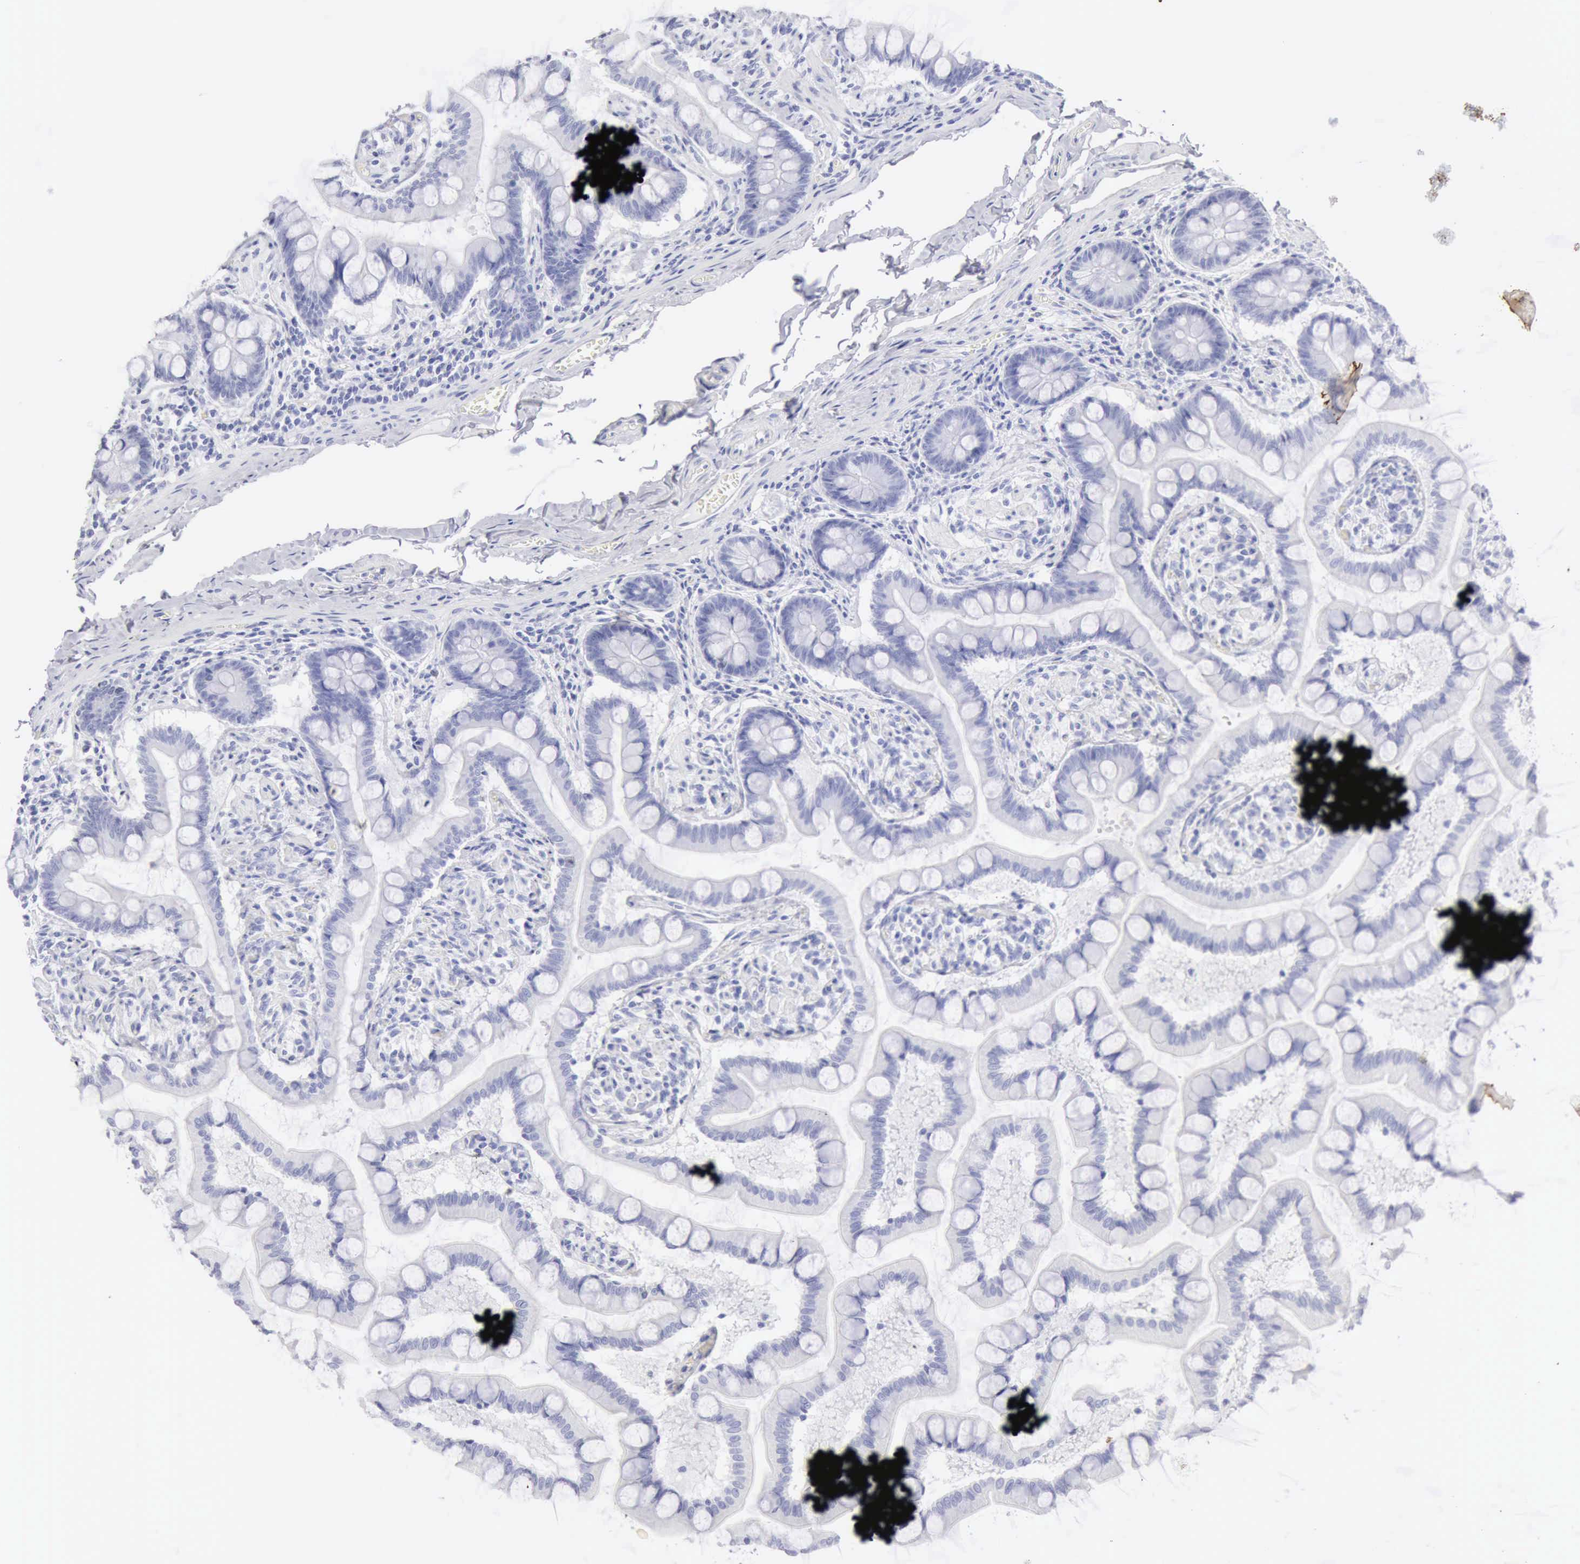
{"staining": {"intensity": "negative", "quantity": "none", "location": "none"}, "tissue": "small intestine", "cell_type": "Glandular cells", "image_type": "normal", "snomed": [{"axis": "morphology", "description": "Normal tissue, NOS"}, {"axis": "topography", "description": "Small intestine"}], "caption": "IHC histopathology image of normal small intestine: human small intestine stained with DAB (3,3'-diaminobenzidine) reveals no significant protein staining in glandular cells. (Stains: DAB (3,3'-diaminobenzidine) IHC with hematoxylin counter stain, Microscopy: brightfield microscopy at high magnification).", "gene": "KRT10", "patient": {"sex": "male", "age": 41}}